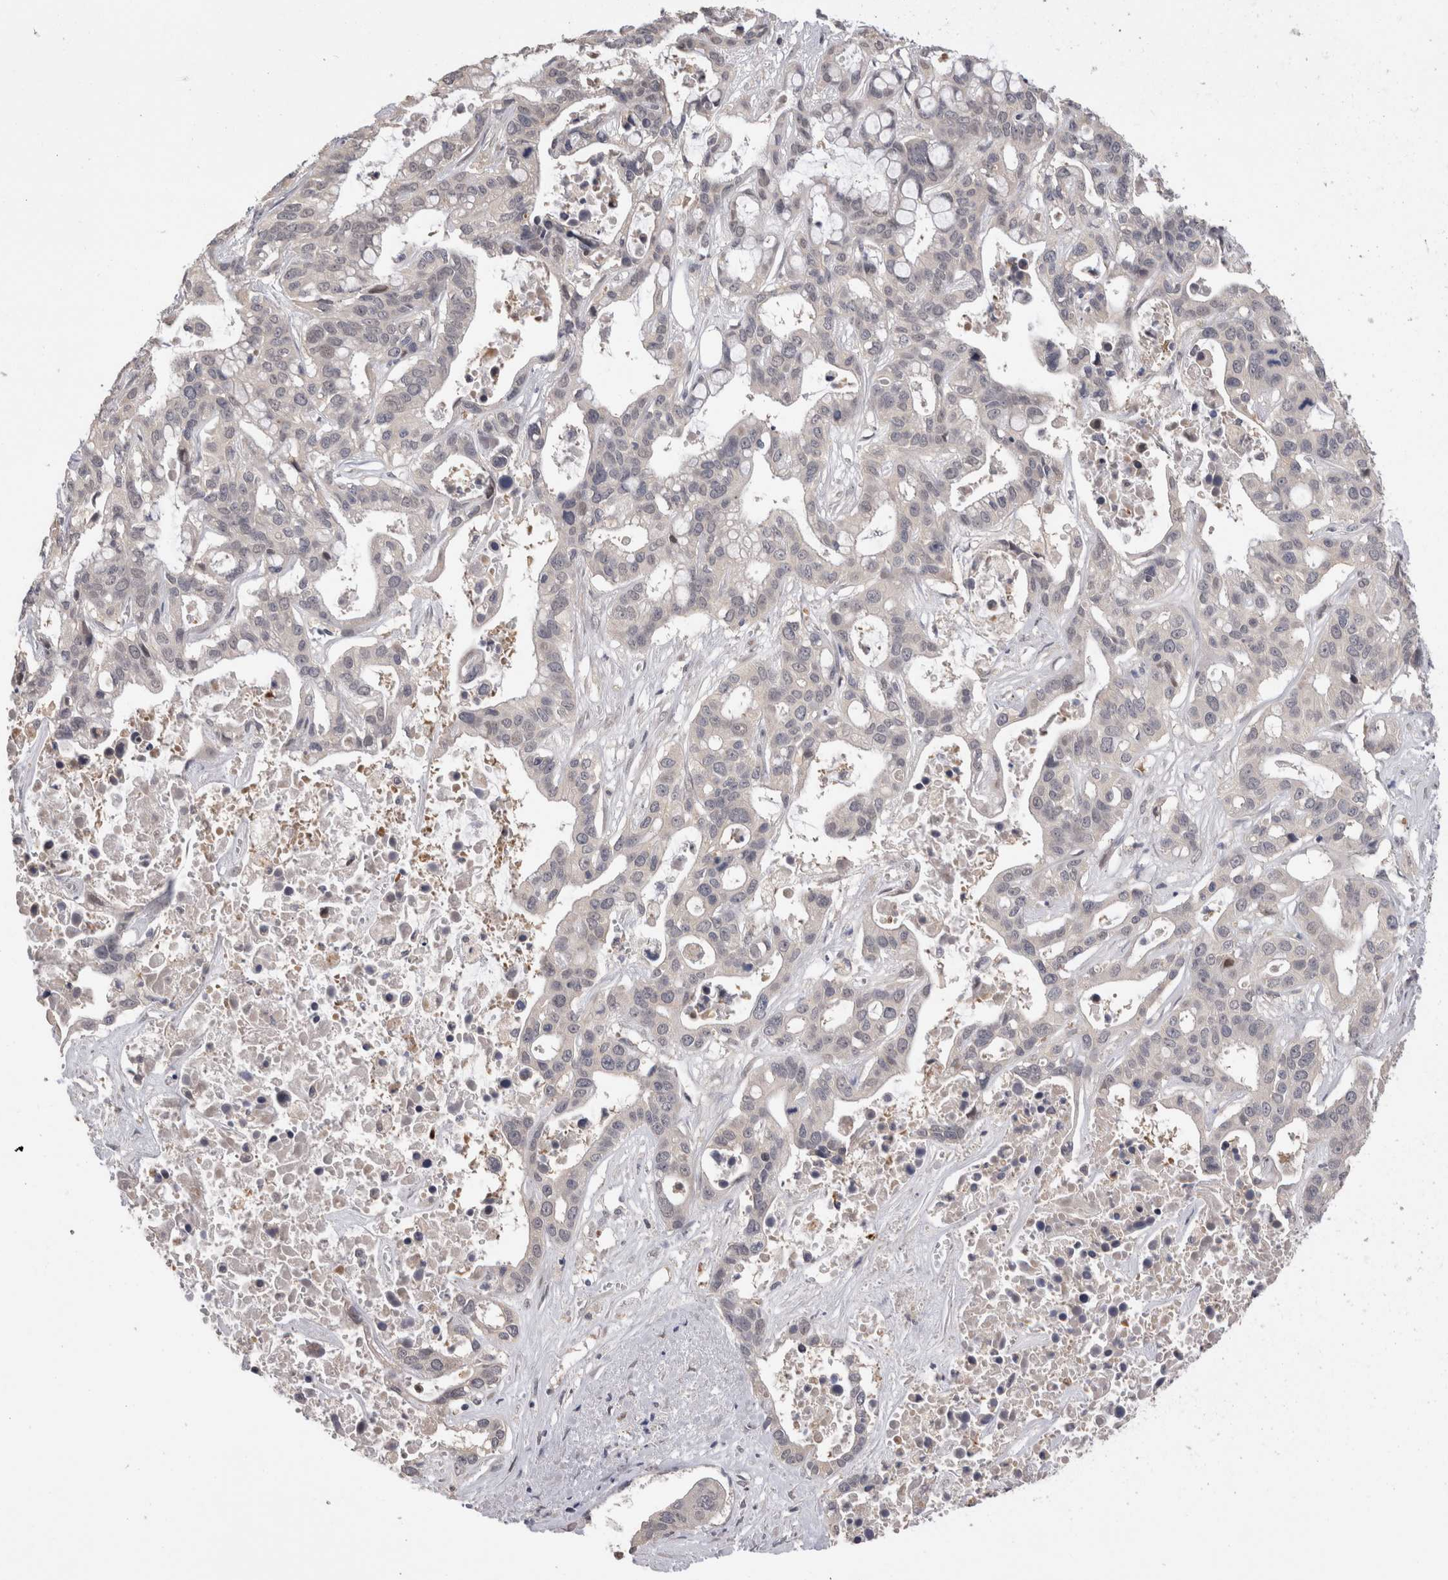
{"staining": {"intensity": "negative", "quantity": "none", "location": "none"}, "tissue": "liver cancer", "cell_type": "Tumor cells", "image_type": "cancer", "snomed": [{"axis": "morphology", "description": "Cholangiocarcinoma"}, {"axis": "topography", "description": "Liver"}], "caption": "A micrograph of human cholangiocarcinoma (liver) is negative for staining in tumor cells.", "gene": "CRYBG1", "patient": {"sex": "female", "age": 65}}